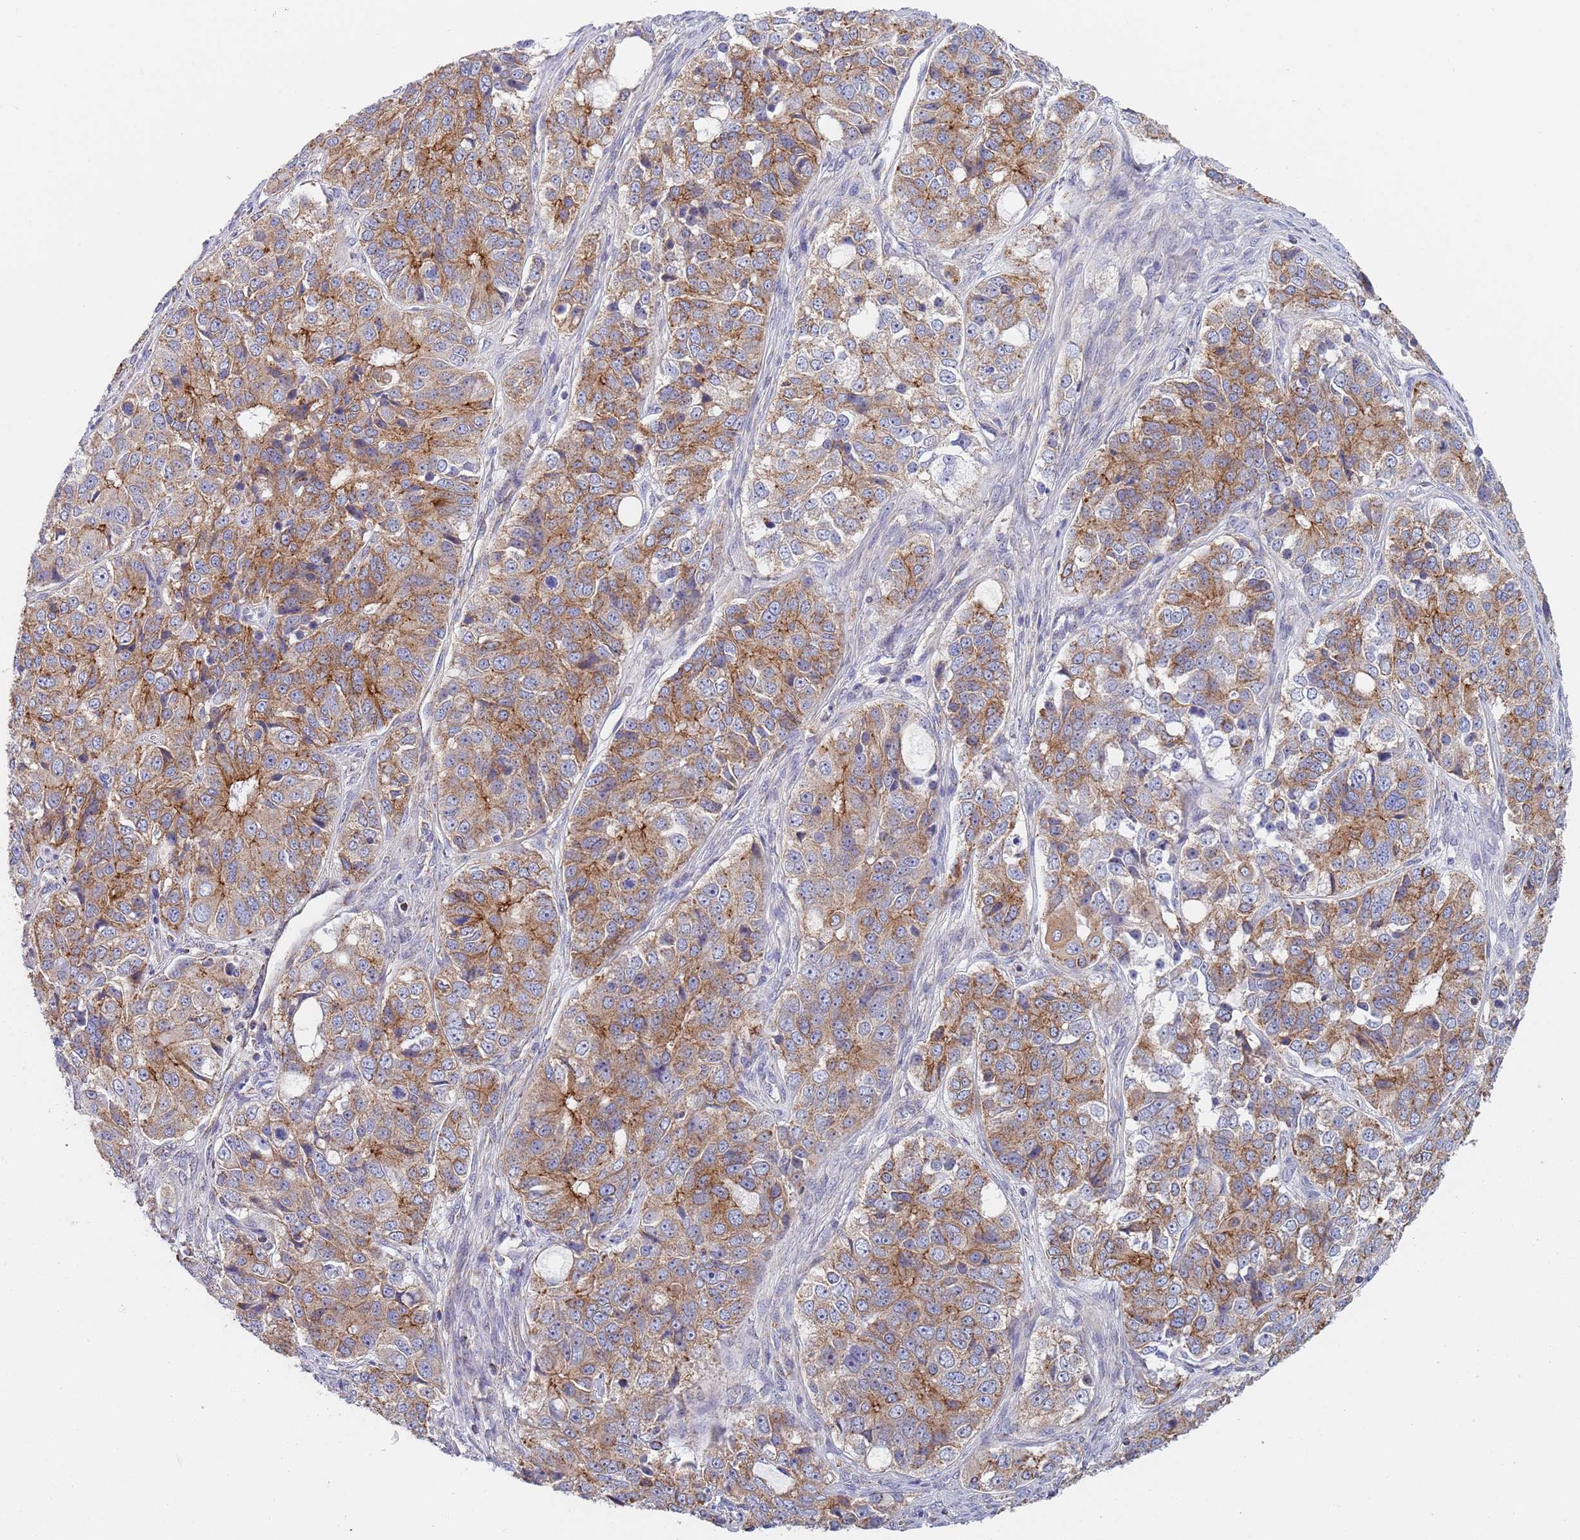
{"staining": {"intensity": "moderate", "quantity": ">75%", "location": "cytoplasmic/membranous"}, "tissue": "ovarian cancer", "cell_type": "Tumor cells", "image_type": "cancer", "snomed": [{"axis": "morphology", "description": "Carcinoma, endometroid"}, {"axis": "topography", "description": "Ovary"}], "caption": "This is a histology image of immunohistochemistry (IHC) staining of endometroid carcinoma (ovarian), which shows moderate expression in the cytoplasmic/membranous of tumor cells.", "gene": "PWWP3A", "patient": {"sex": "female", "age": 51}}